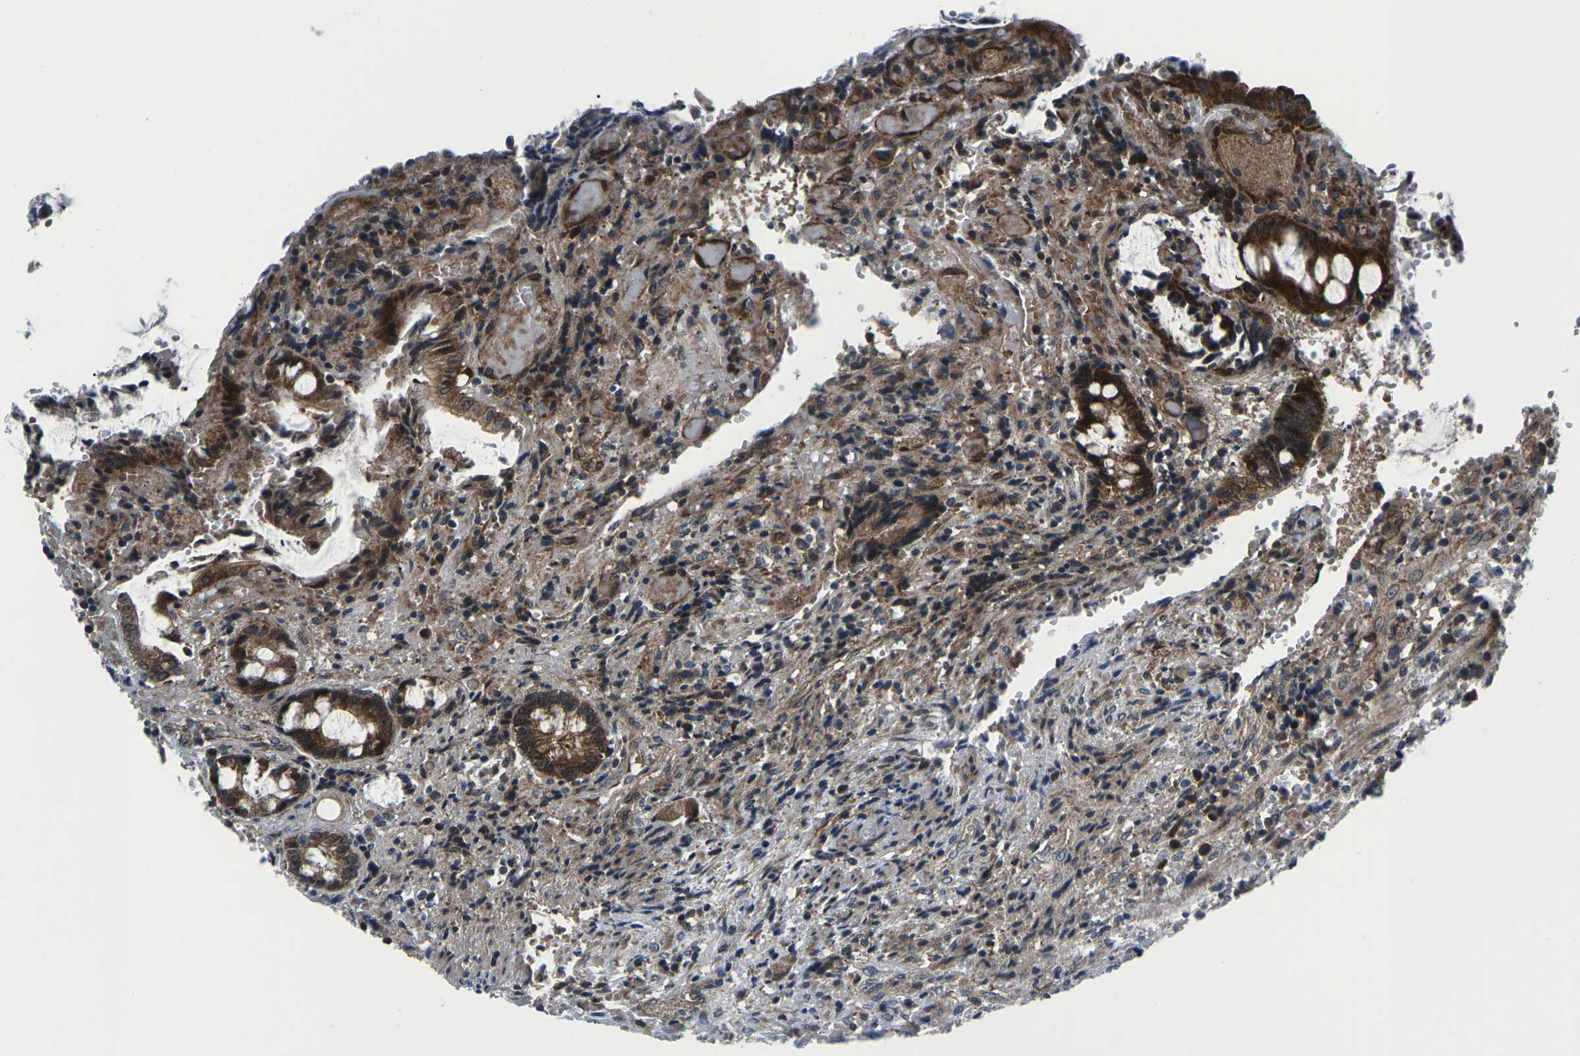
{"staining": {"intensity": "strong", "quantity": ">75%", "location": "cytoplasmic/membranous"}, "tissue": "colorectal cancer", "cell_type": "Tumor cells", "image_type": "cancer", "snomed": [{"axis": "morphology", "description": "Adenocarcinoma, NOS"}, {"axis": "topography", "description": "Colon"}], "caption": "Brown immunohistochemical staining in adenocarcinoma (colorectal) demonstrates strong cytoplasmic/membranous expression in about >75% of tumor cells.", "gene": "EIF4E", "patient": {"sex": "female", "age": 57}}